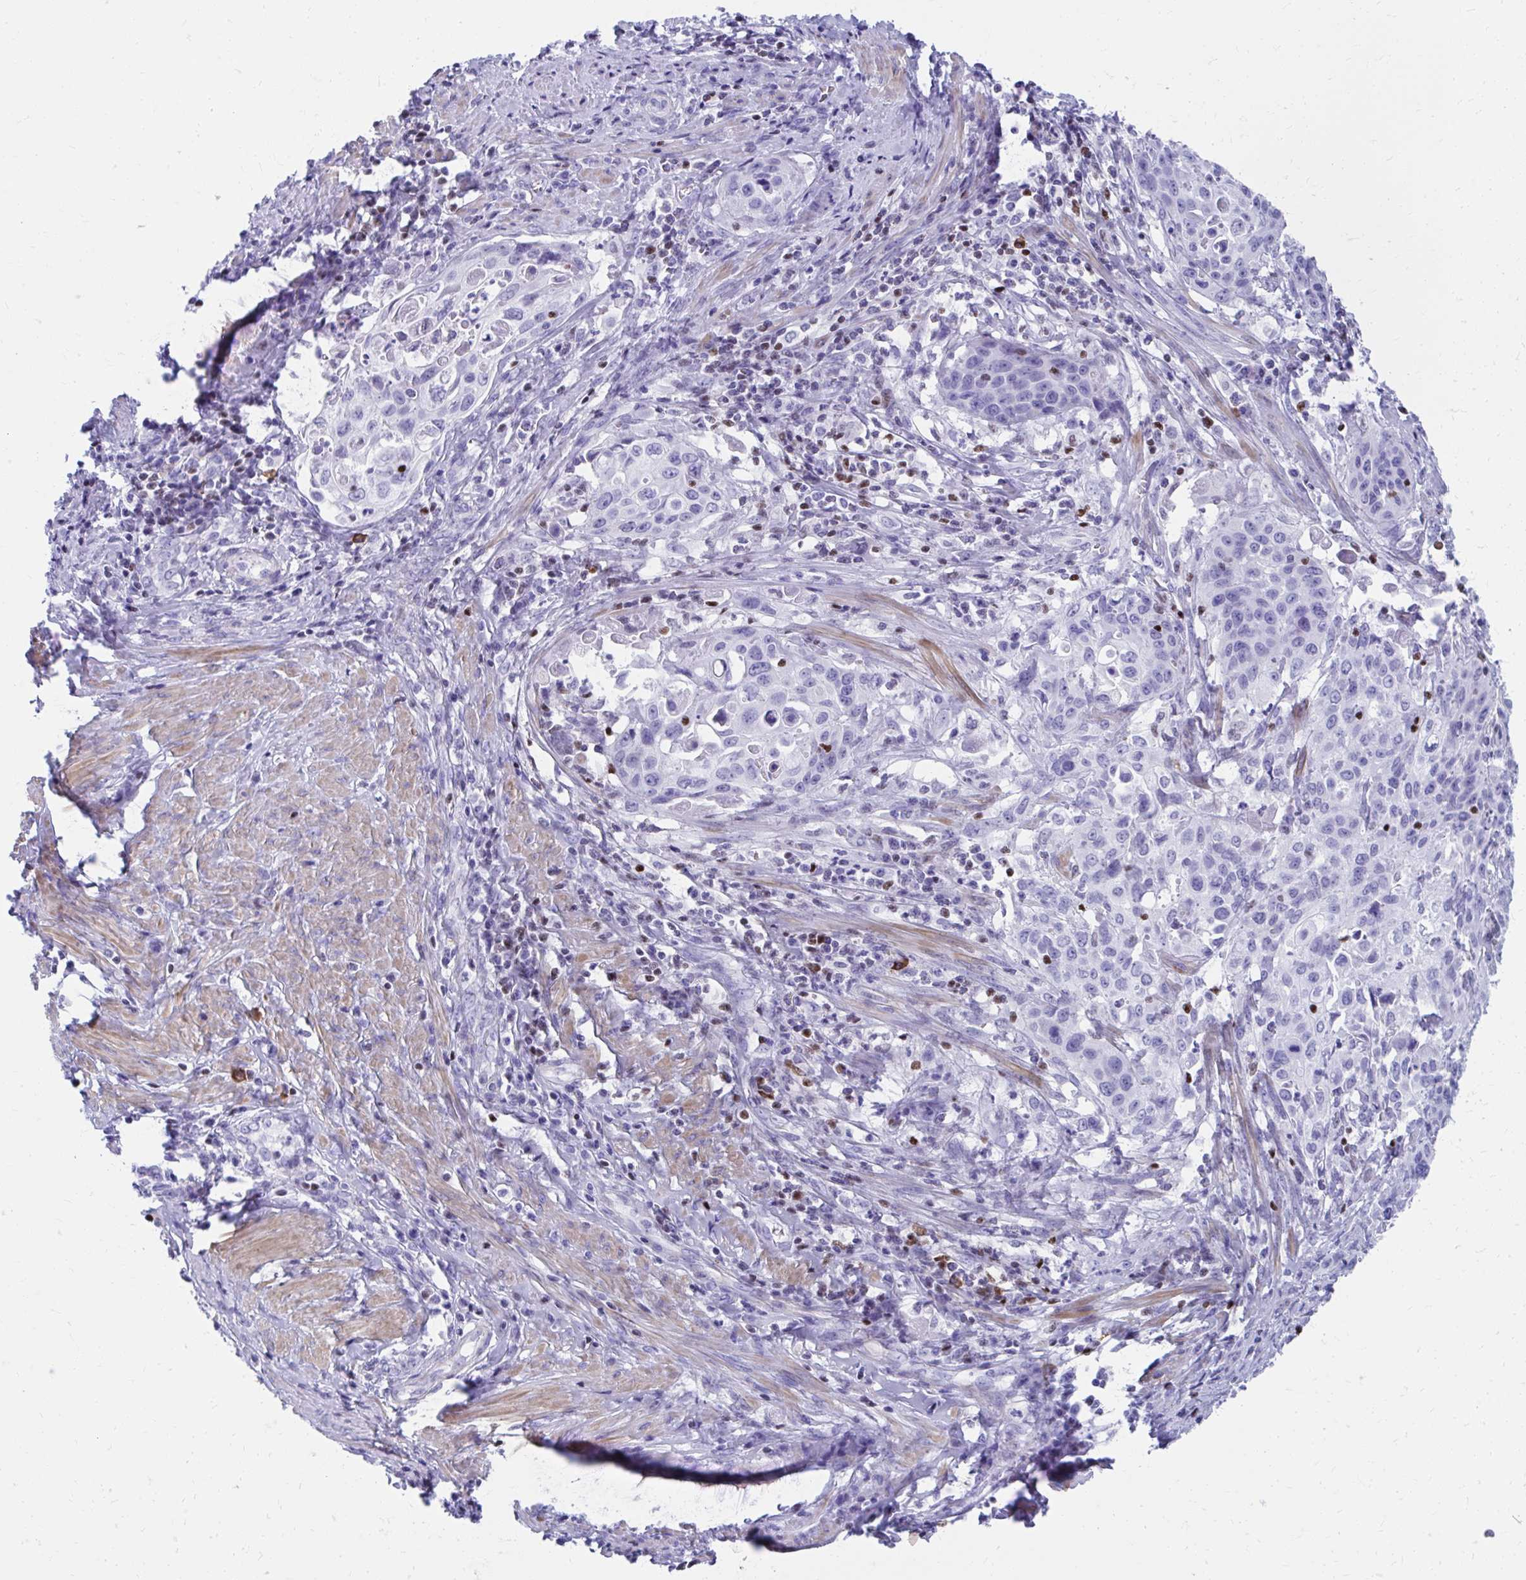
{"staining": {"intensity": "negative", "quantity": "none", "location": "none"}, "tissue": "cervical cancer", "cell_type": "Tumor cells", "image_type": "cancer", "snomed": [{"axis": "morphology", "description": "Squamous cell carcinoma, NOS"}, {"axis": "topography", "description": "Cervix"}], "caption": "Tumor cells show no significant positivity in squamous cell carcinoma (cervical).", "gene": "RUNX3", "patient": {"sex": "female", "age": 65}}